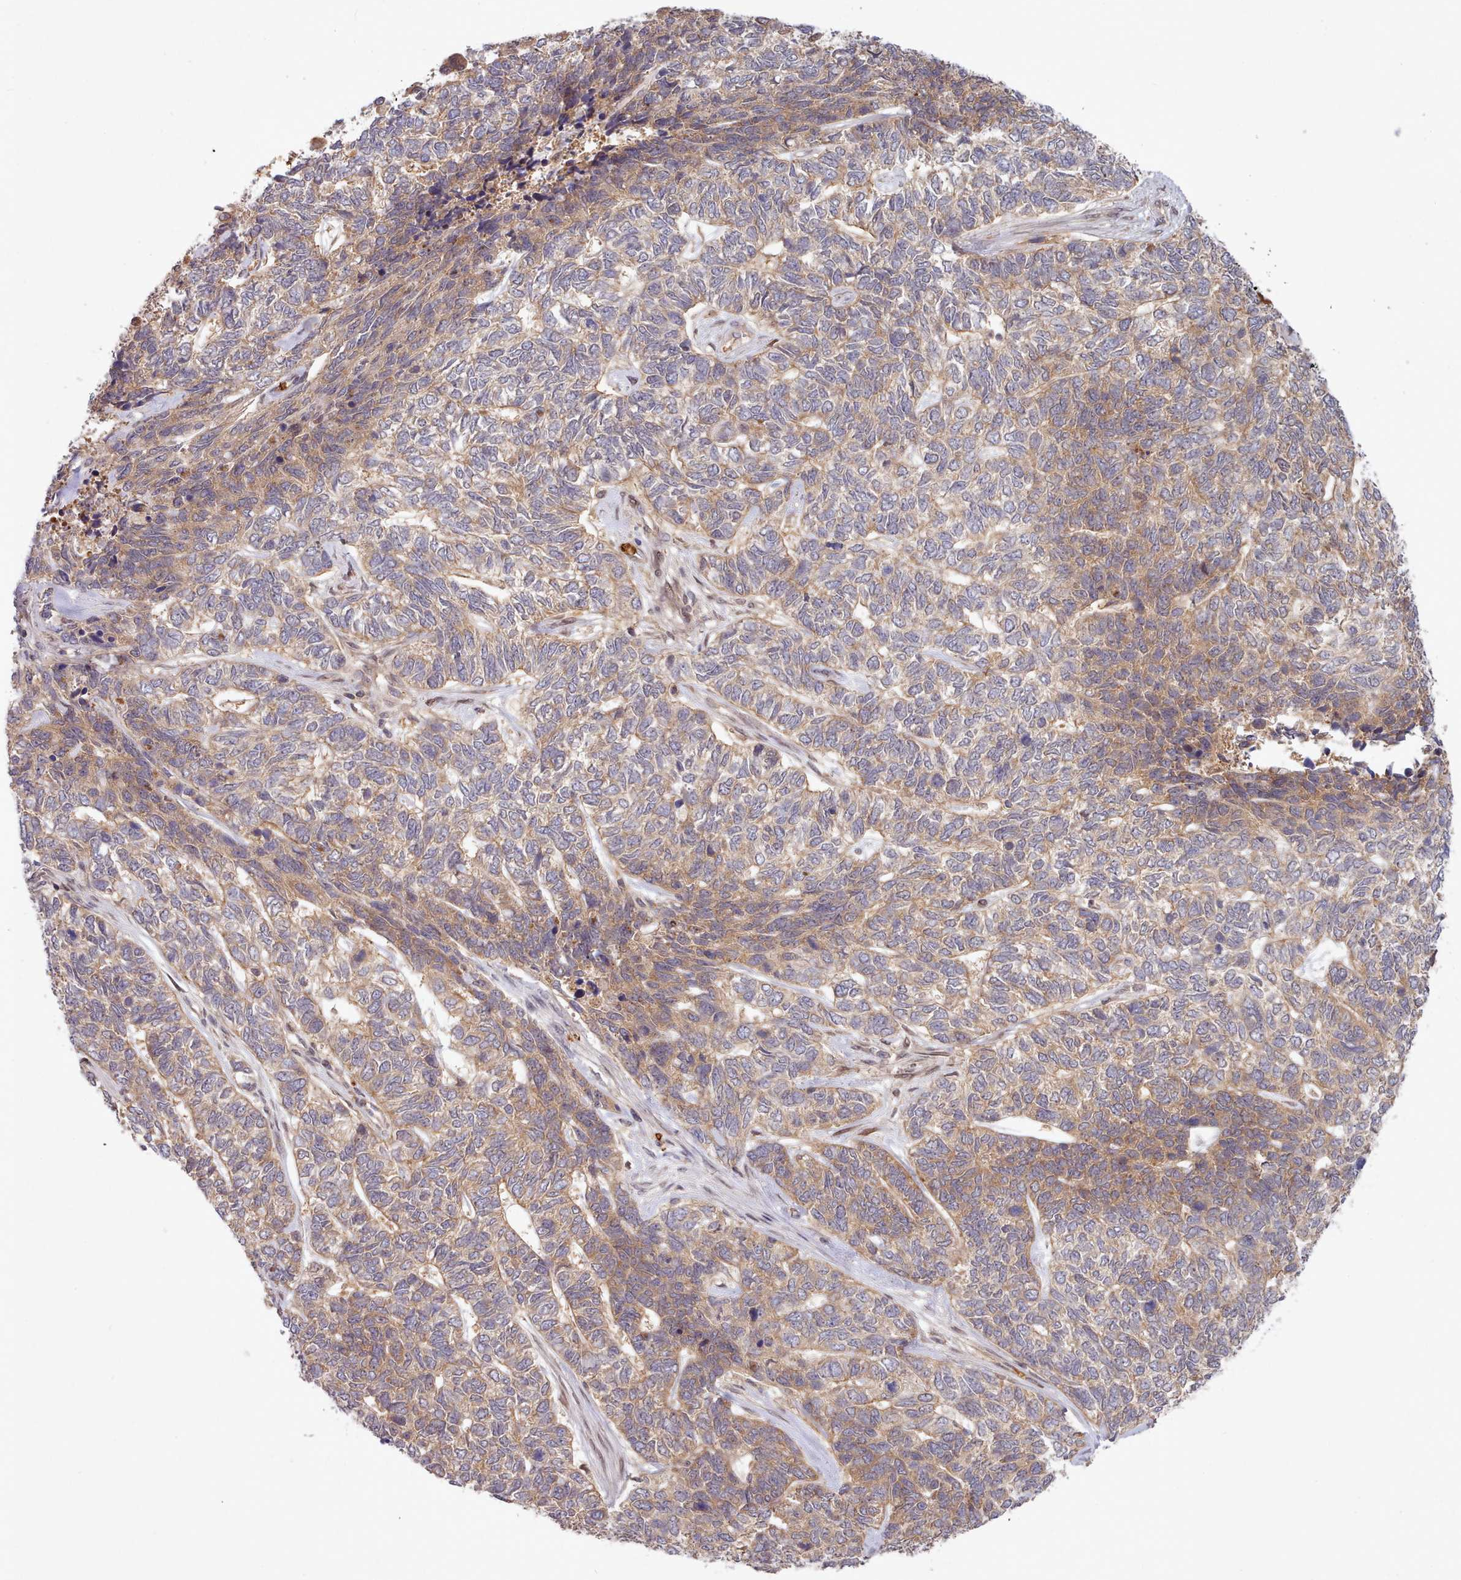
{"staining": {"intensity": "moderate", "quantity": "25%-75%", "location": "cytoplasmic/membranous"}, "tissue": "skin cancer", "cell_type": "Tumor cells", "image_type": "cancer", "snomed": [{"axis": "morphology", "description": "Basal cell carcinoma"}, {"axis": "topography", "description": "Skin"}], "caption": "Immunohistochemistry staining of skin cancer, which shows medium levels of moderate cytoplasmic/membranous expression in about 25%-75% of tumor cells indicating moderate cytoplasmic/membranous protein positivity. The staining was performed using DAB (brown) for protein detection and nuclei were counterstained in hematoxylin (blue).", "gene": "UBE2G1", "patient": {"sex": "female", "age": 65}}